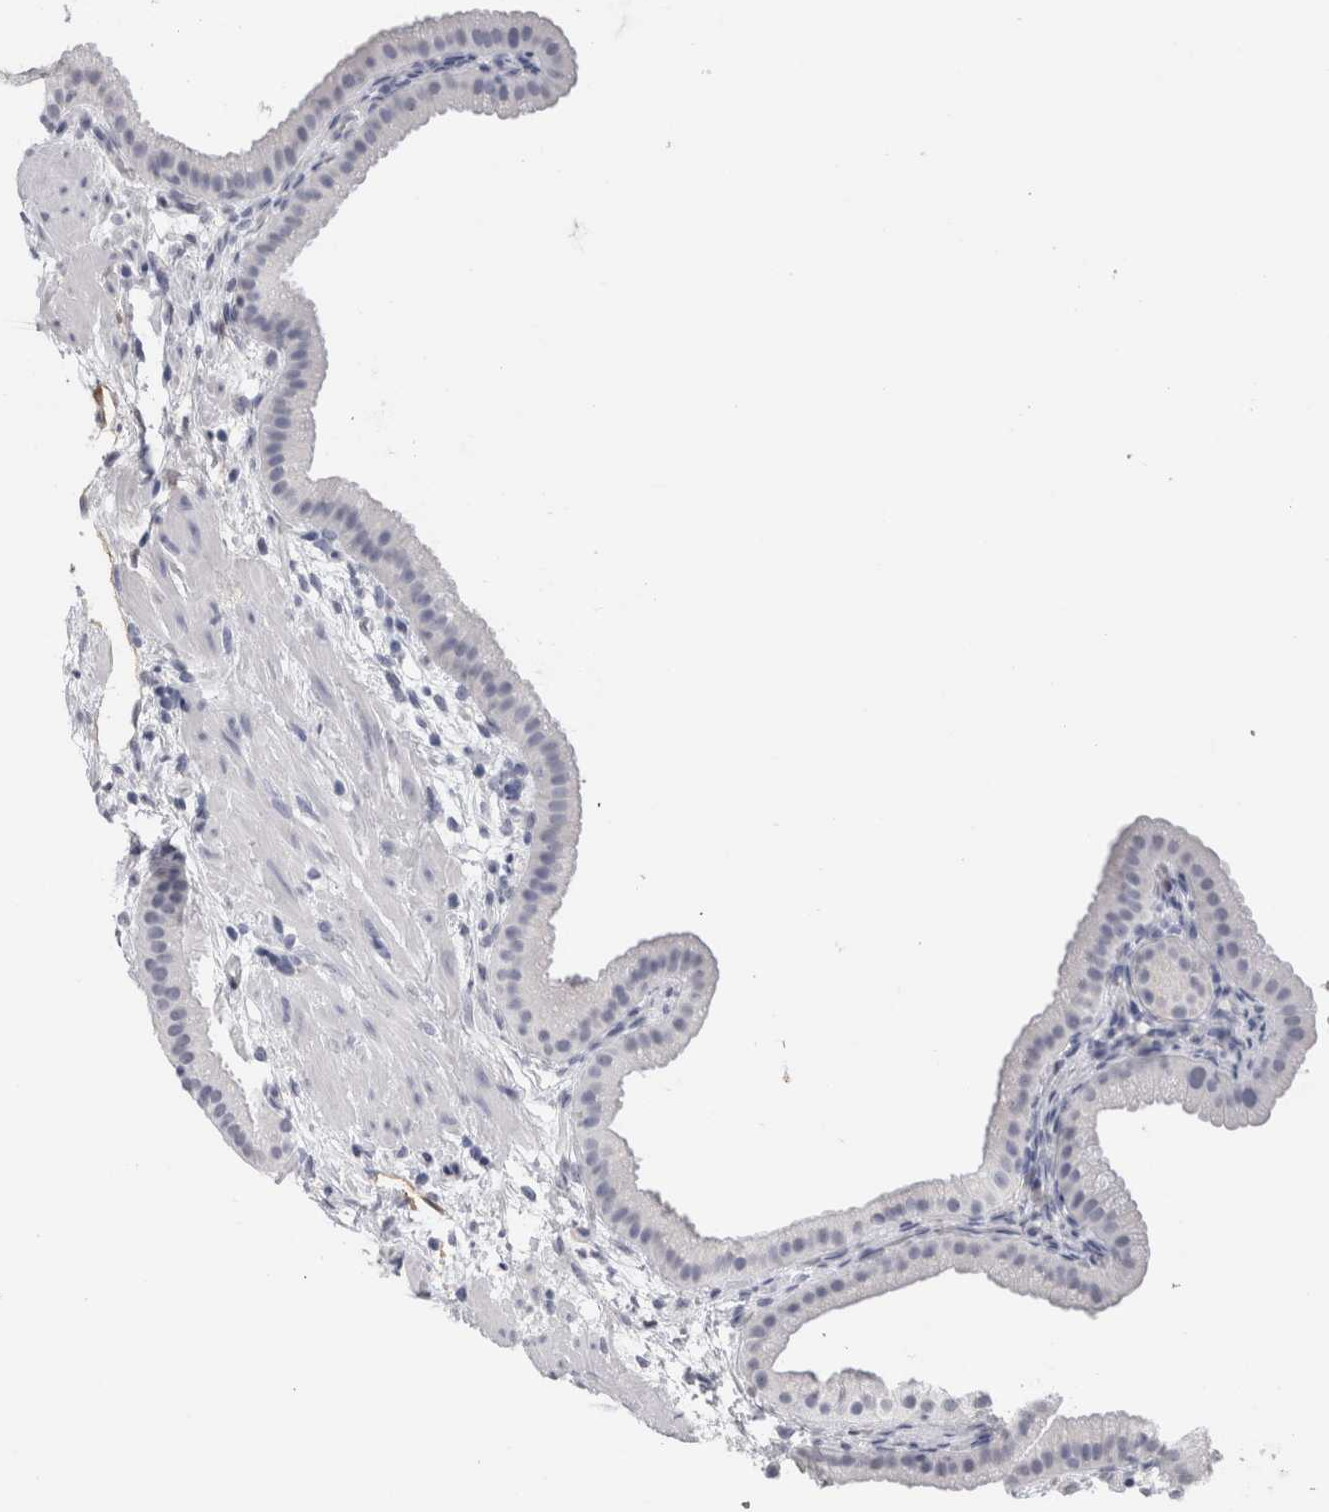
{"staining": {"intensity": "negative", "quantity": "none", "location": "none"}, "tissue": "gallbladder", "cell_type": "Glandular cells", "image_type": "normal", "snomed": [{"axis": "morphology", "description": "Normal tissue, NOS"}, {"axis": "topography", "description": "Gallbladder"}], "caption": "This micrograph is of normal gallbladder stained with immunohistochemistry to label a protein in brown with the nuclei are counter-stained blue. There is no staining in glandular cells. (Immunohistochemistry (ihc), brightfield microscopy, high magnification).", "gene": "FABP4", "patient": {"sex": "female", "age": 64}}